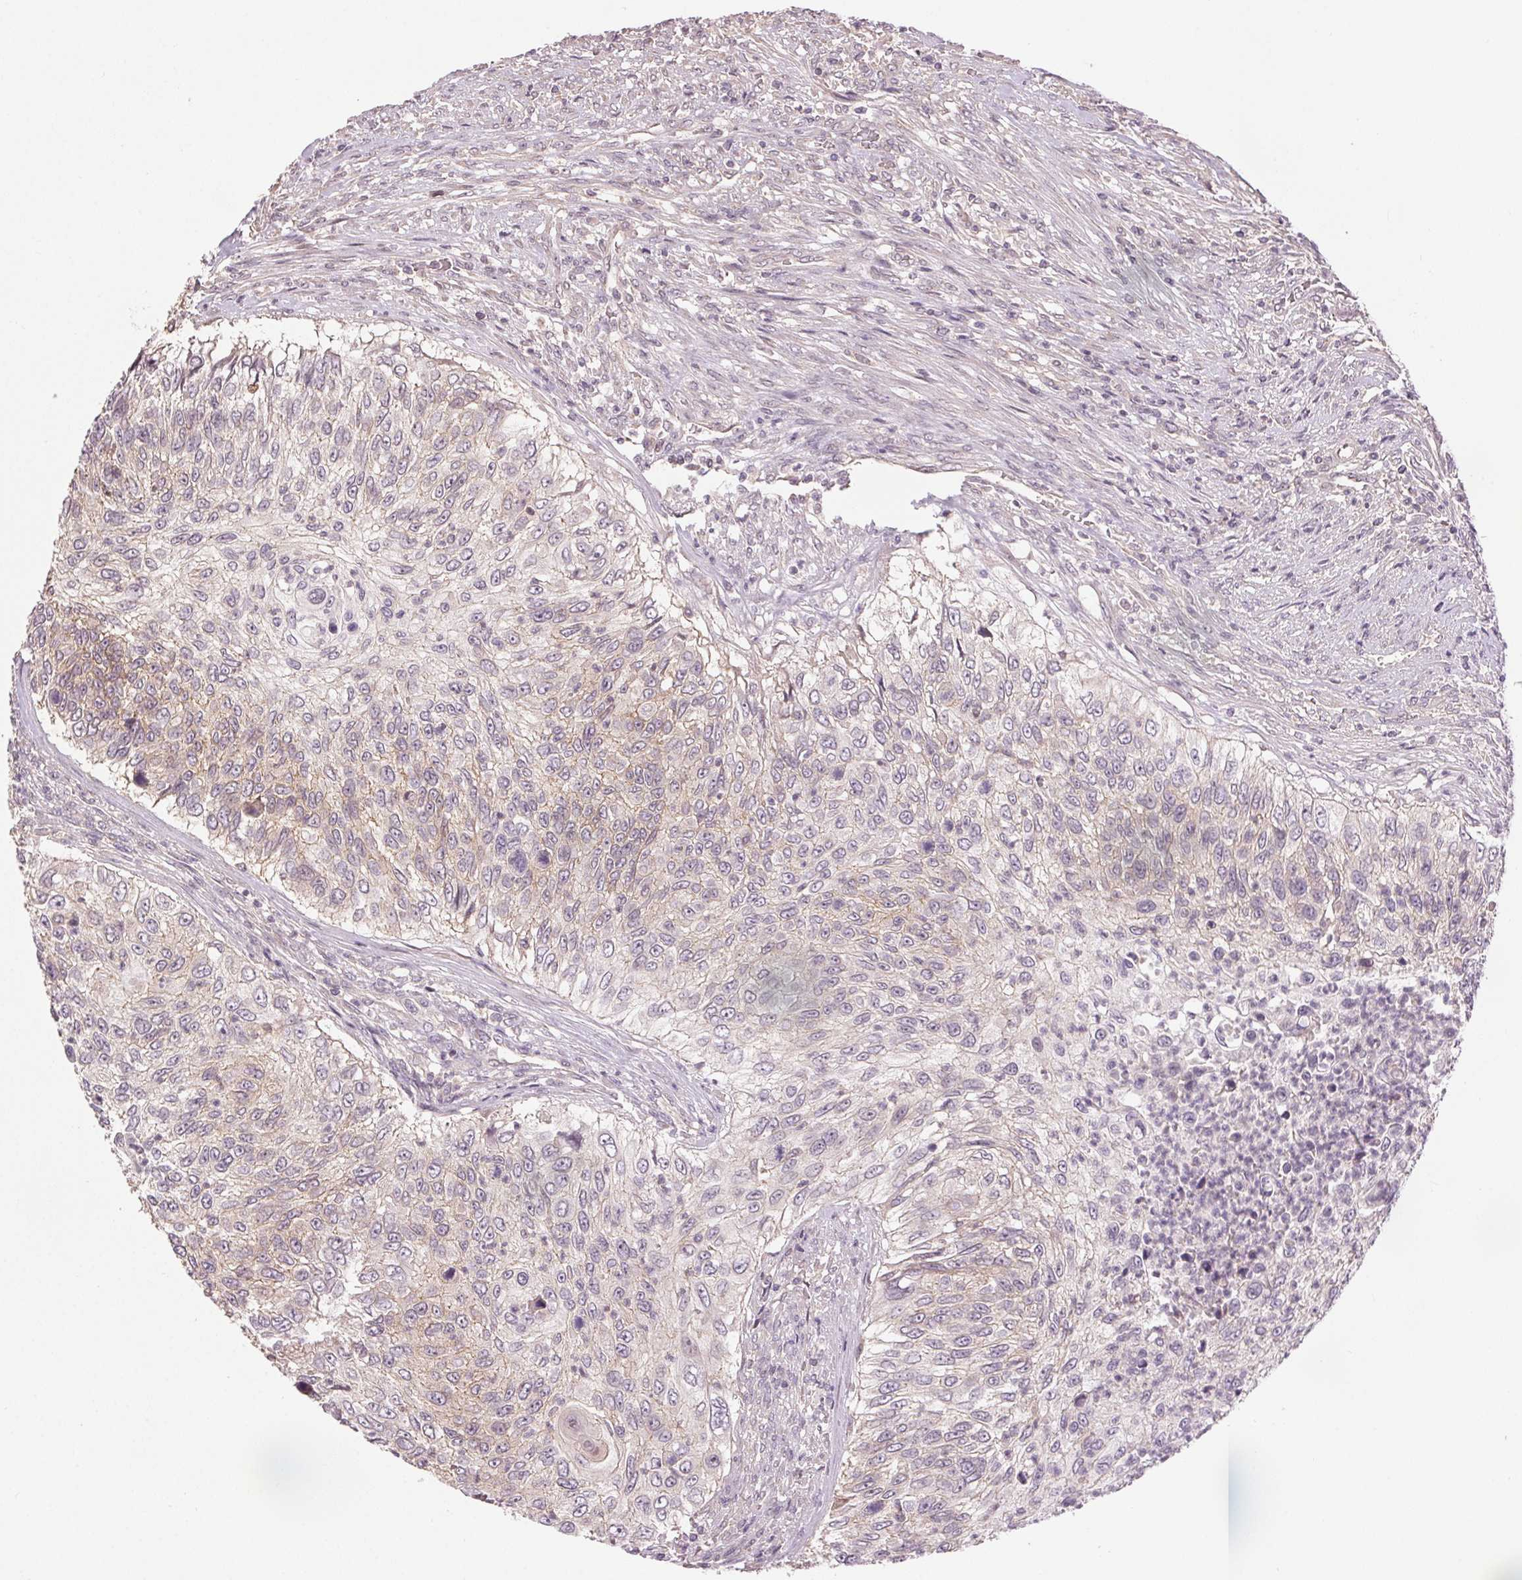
{"staining": {"intensity": "weak", "quantity": "<25%", "location": "cytoplasmic/membranous"}, "tissue": "urothelial cancer", "cell_type": "Tumor cells", "image_type": "cancer", "snomed": [{"axis": "morphology", "description": "Urothelial carcinoma, High grade"}, {"axis": "topography", "description": "Urinary bladder"}], "caption": "Immunohistochemistry of urothelial carcinoma (high-grade) exhibits no expression in tumor cells. The staining was performed using DAB (3,3'-diaminobenzidine) to visualize the protein expression in brown, while the nuclei were stained in blue with hematoxylin (Magnification: 20x).", "gene": "ATP1B3", "patient": {"sex": "female", "age": 60}}